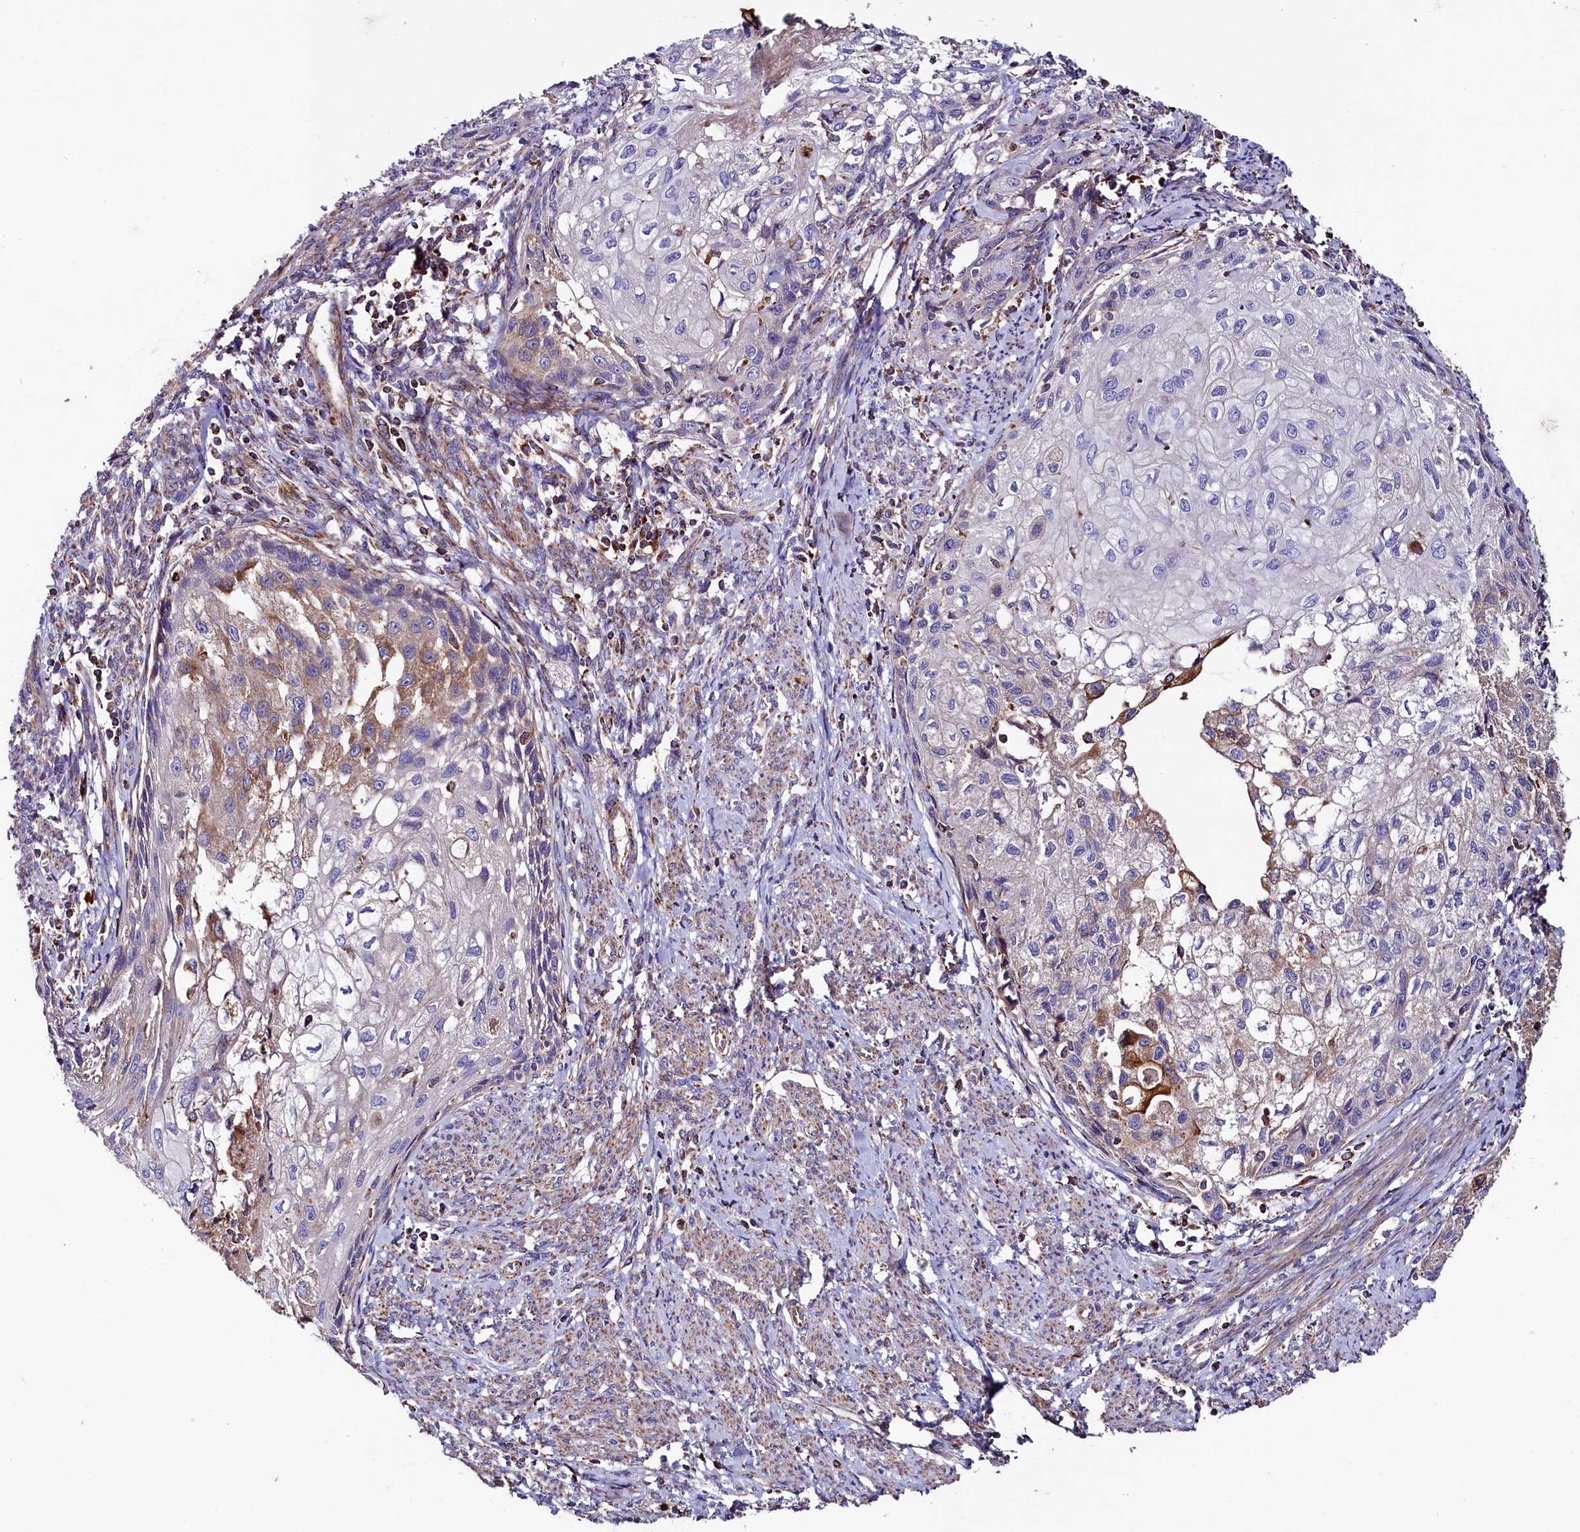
{"staining": {"intensity": "moderate", "quantity": "<25%", "location": "cytoplasmic/membranous"}, "tissue": "cervical cancer", "cell_type": "Tumor cells", "image_type": "cancer", "snomed": [{"axis": "morphology", "description": "Squamous cell carcinoma, NOS"}, {"axis": "topography", "description": "Cervix"}], "caption": "Immunohistochemistry photomicrograph of neoplastic tissue: cervical squamous cell carcinoma stained using immunohistochemistry (IHC) reveals low levels of moderate protein expression localized specifically in the cytoplasmic/membranous of tumor cells, appearing as a cytoplasmic/membranous brown color.", "gene": "CLYBL", "patient": {"sex": "female", "age": 67}}